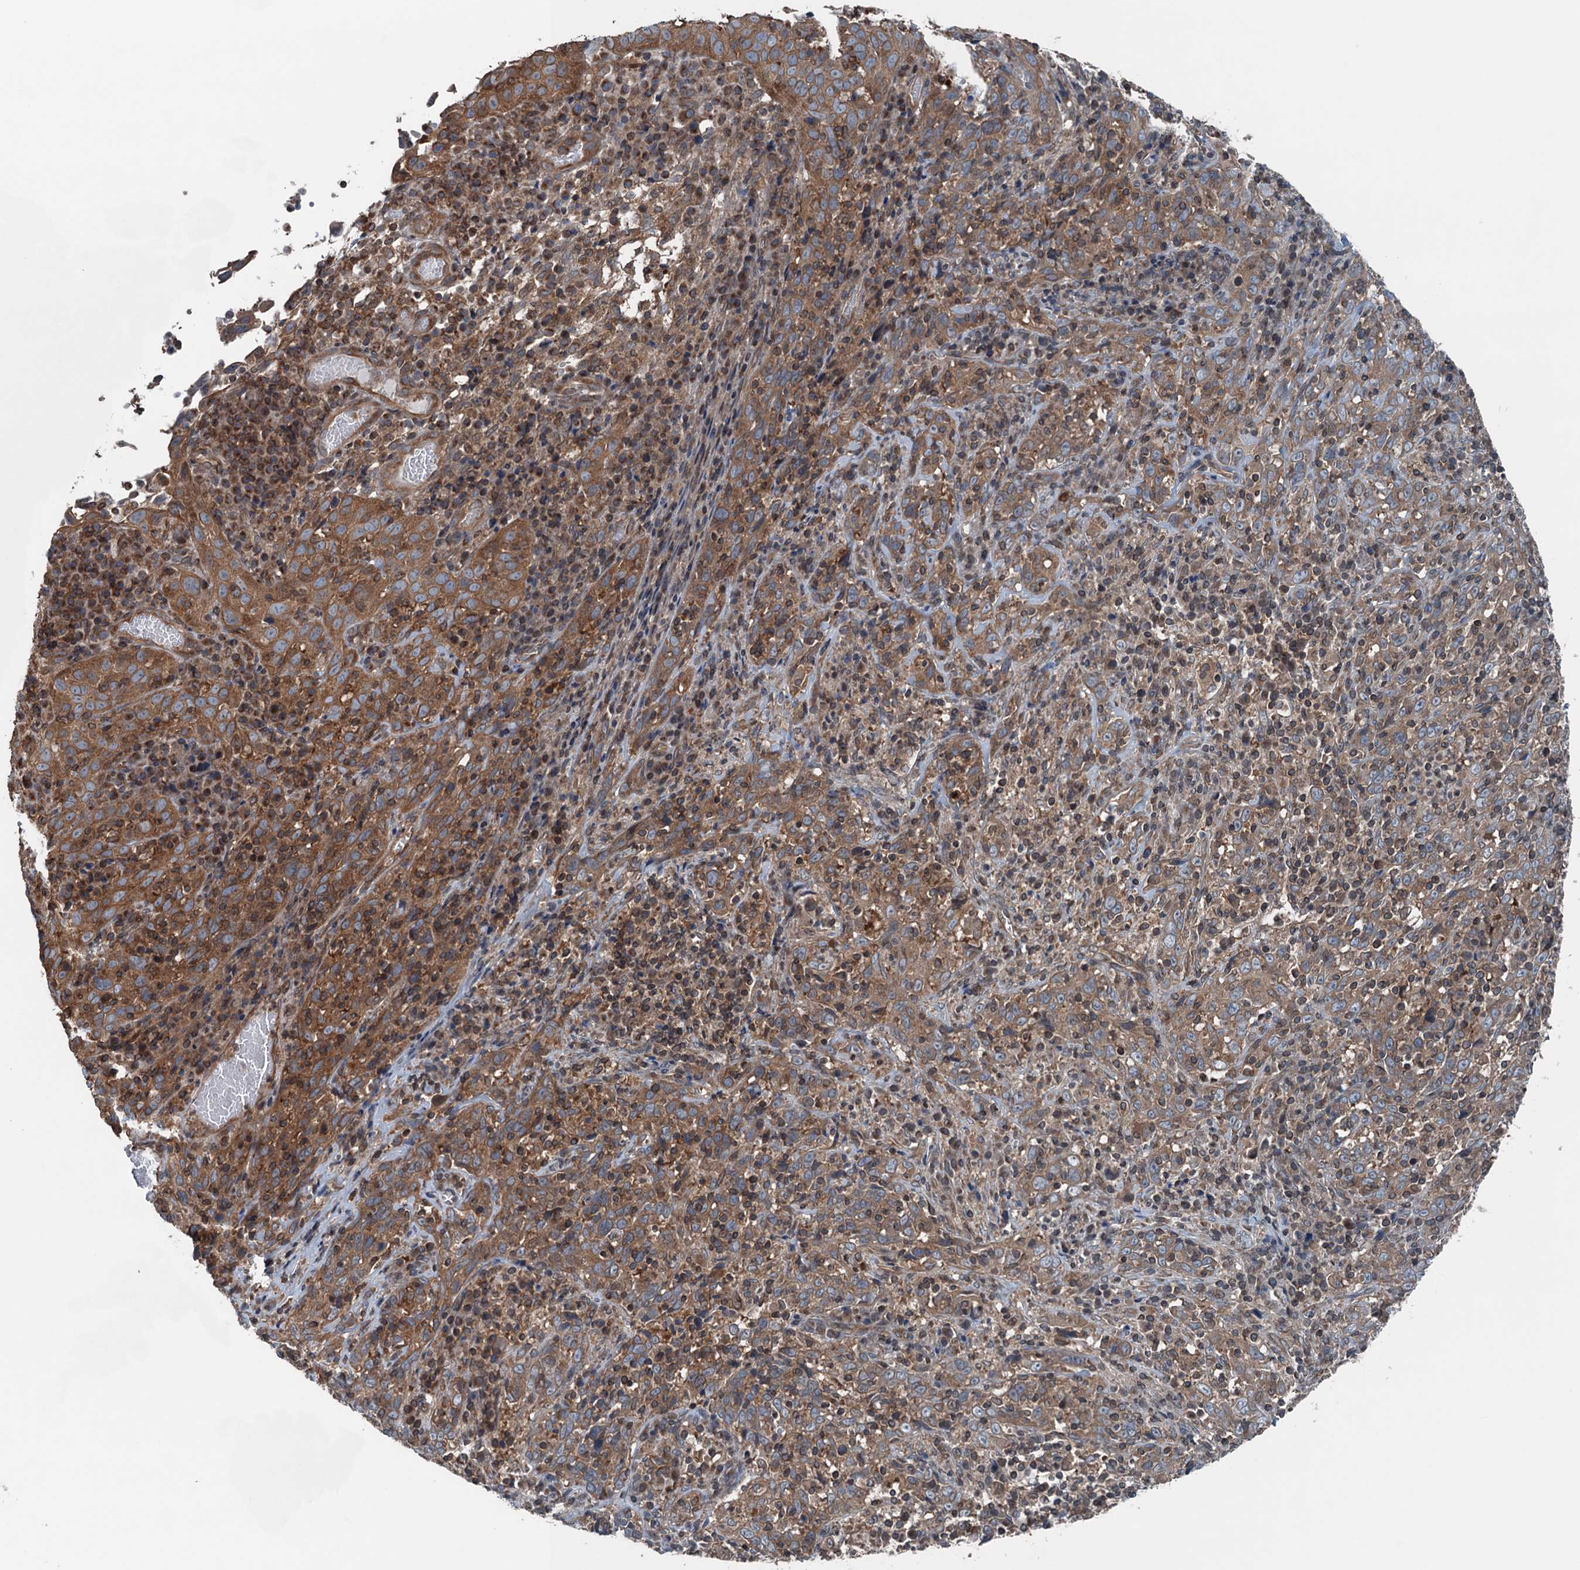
{"staining": {"intensity": "moderate", "quantity": ">75%", "location": "cytoplasmic/membranous"}, "tissue": "cervical cancer", "cell_type": "Tumor cells", "image_type": "cancer", "snomed": [{"axis": "morphology", "description": "Squamous cell carcinoma, NOS"}, {"axis": "topography", "description": "Cervix"}], "caption": "Immunohistochemistry (IHC) image of human squamous cell carcinoma (cervical) stained for a protein (brown), which exhibits medium levels of moderate cytoplasmic/membranous positivity in approximately >75% of tumor cells.", "gene": "TRAPPC8", "patient": {"sex": "female", "age": 46}}